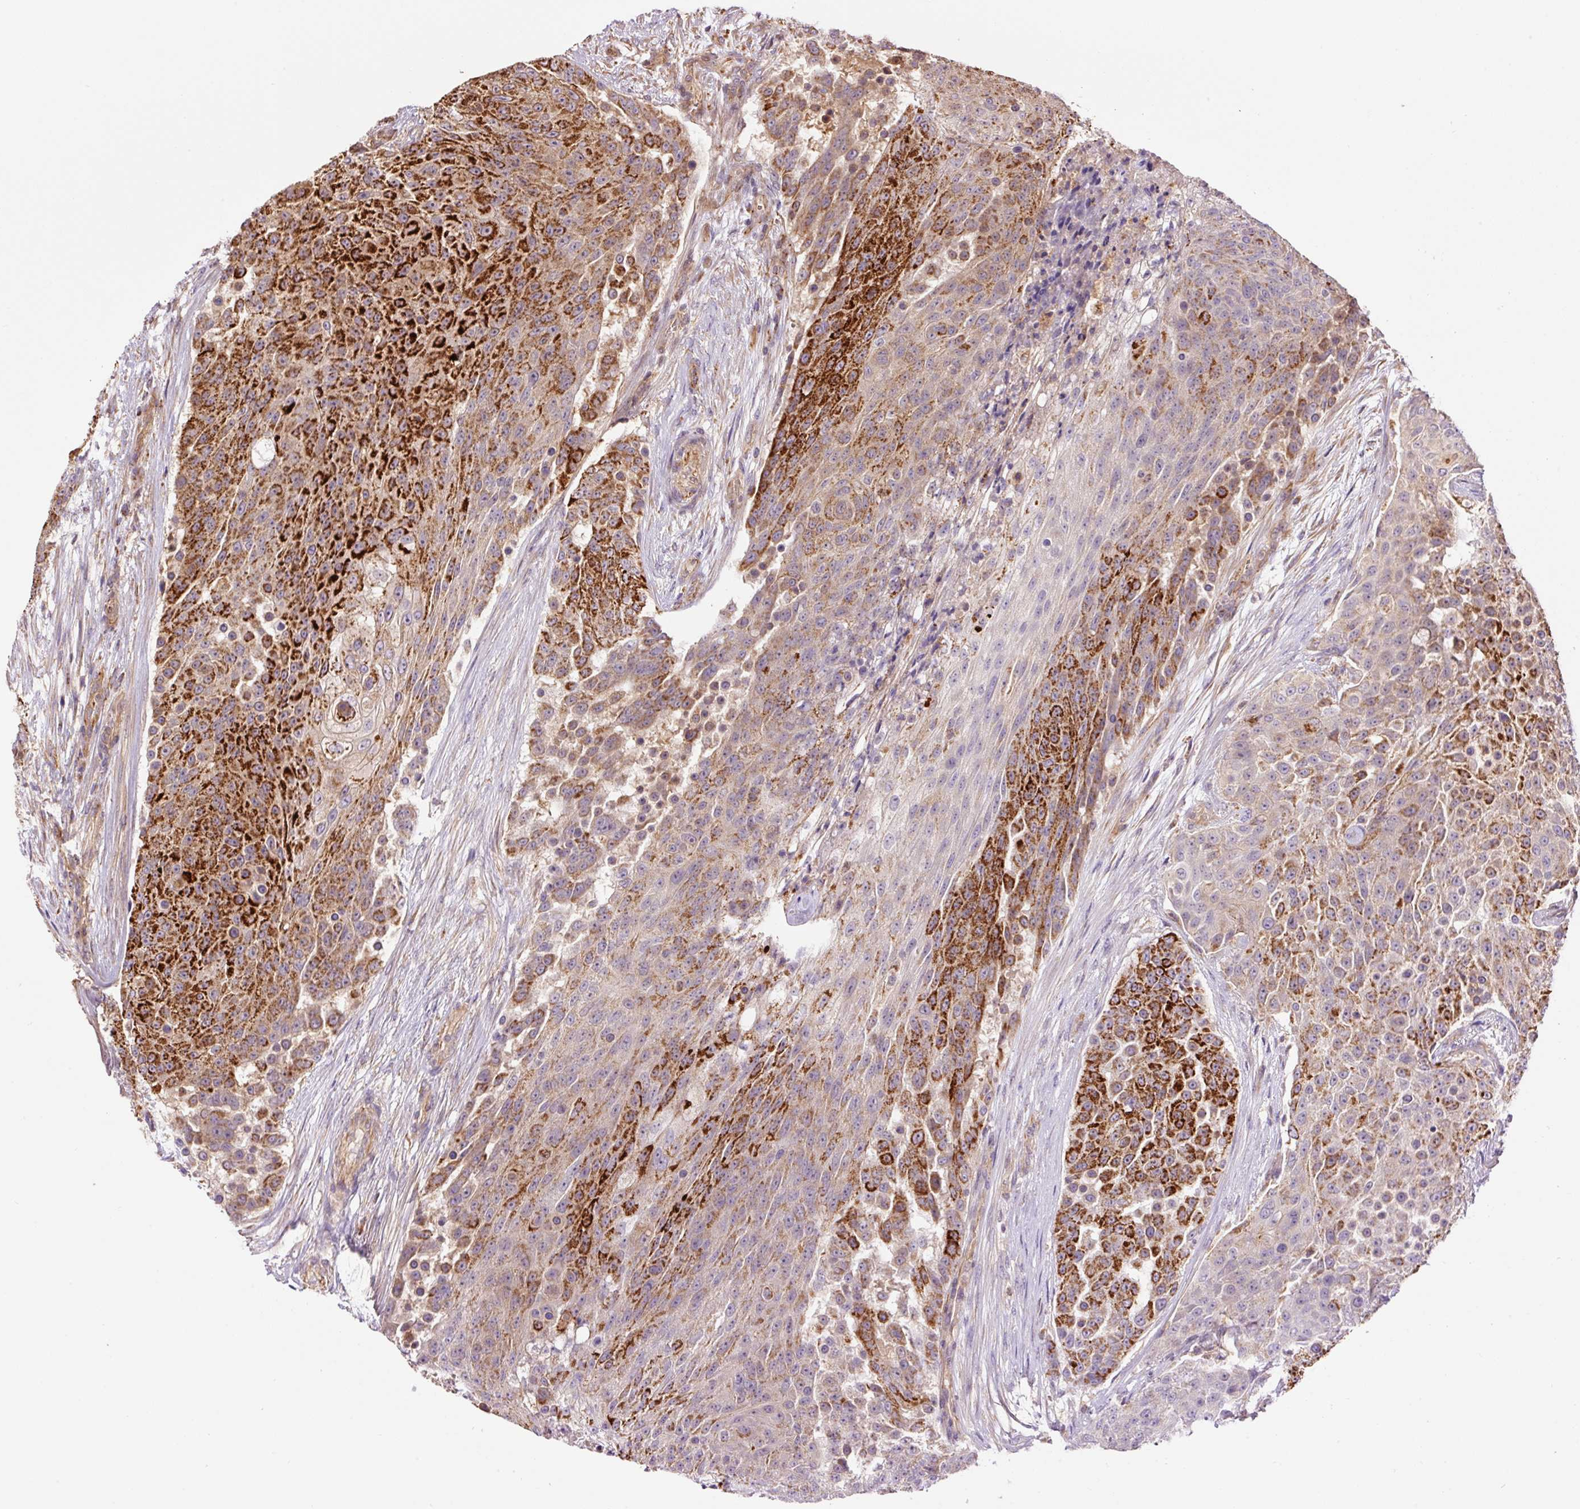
{"staining": {"intensity": "strong", "quantity": "25%-75%", "location": "cytoplasmic/membranous"}, "tissue": "urothelial cancer", "cell_type": "Tumor cells", "image_type": "cancer", "snomed": [{"axis": "morphology", "description": "Urothelial carcinoma, High grade"}, {"axis": "topography", "description": "Urinary bladder"}], "caption": "The micrograph exhibits immunohistochemical staining of high-grade urothelial carcinoma. There is strong cytoplasmic/membranous positivity is present in approximately 25%-75% of tumor cells. The protein of interest is stained brown, and the nuclei are stained in blue (DAB IHC with brightfield microscopy, high magnification).", "gene": "PCK2", "patient": {"sex": "female", "age": 63}}